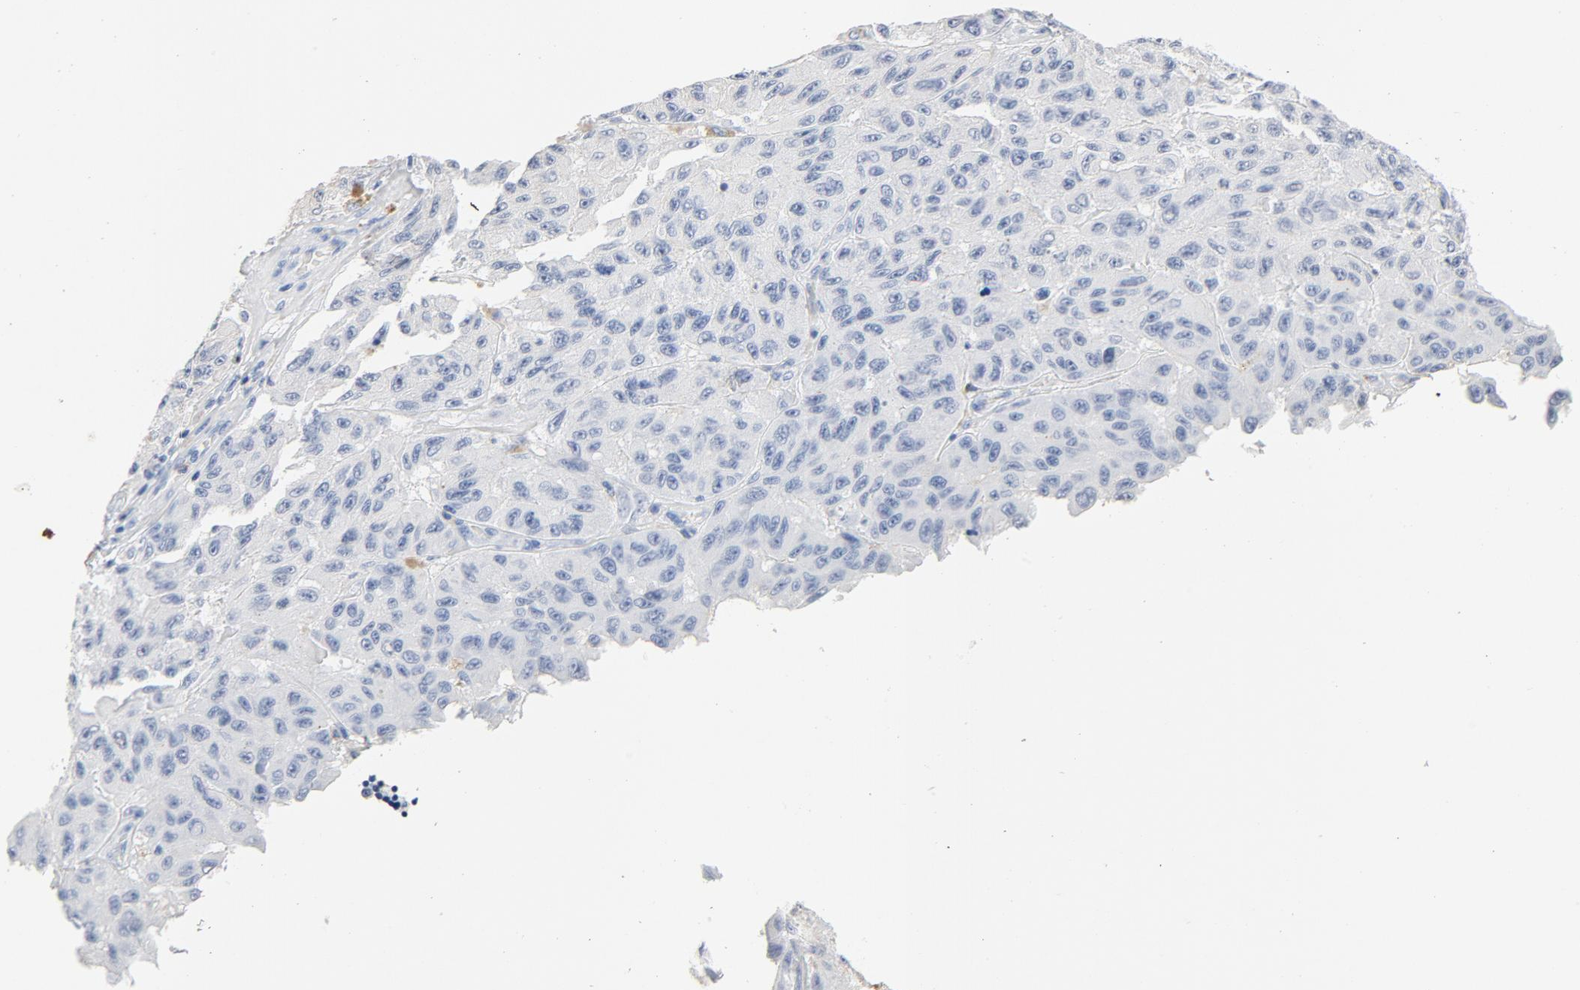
{"staining": {"intensity": "negative", "quantity": "none", "location": "none"}, "tissue": "melanoma", "cell_type": "Tumor cells", "image_type": "cancer", "snomed": [{"axis": "morphology", "description": "Malignant melanoma, NOS"}, {"axis": "topography", "description": "Skin"}], "caption": "Tumor cells are negative for protein expression in human melanoma.", "gene": "PTPRB", "patient": {"sex": "male", "age": 30}}